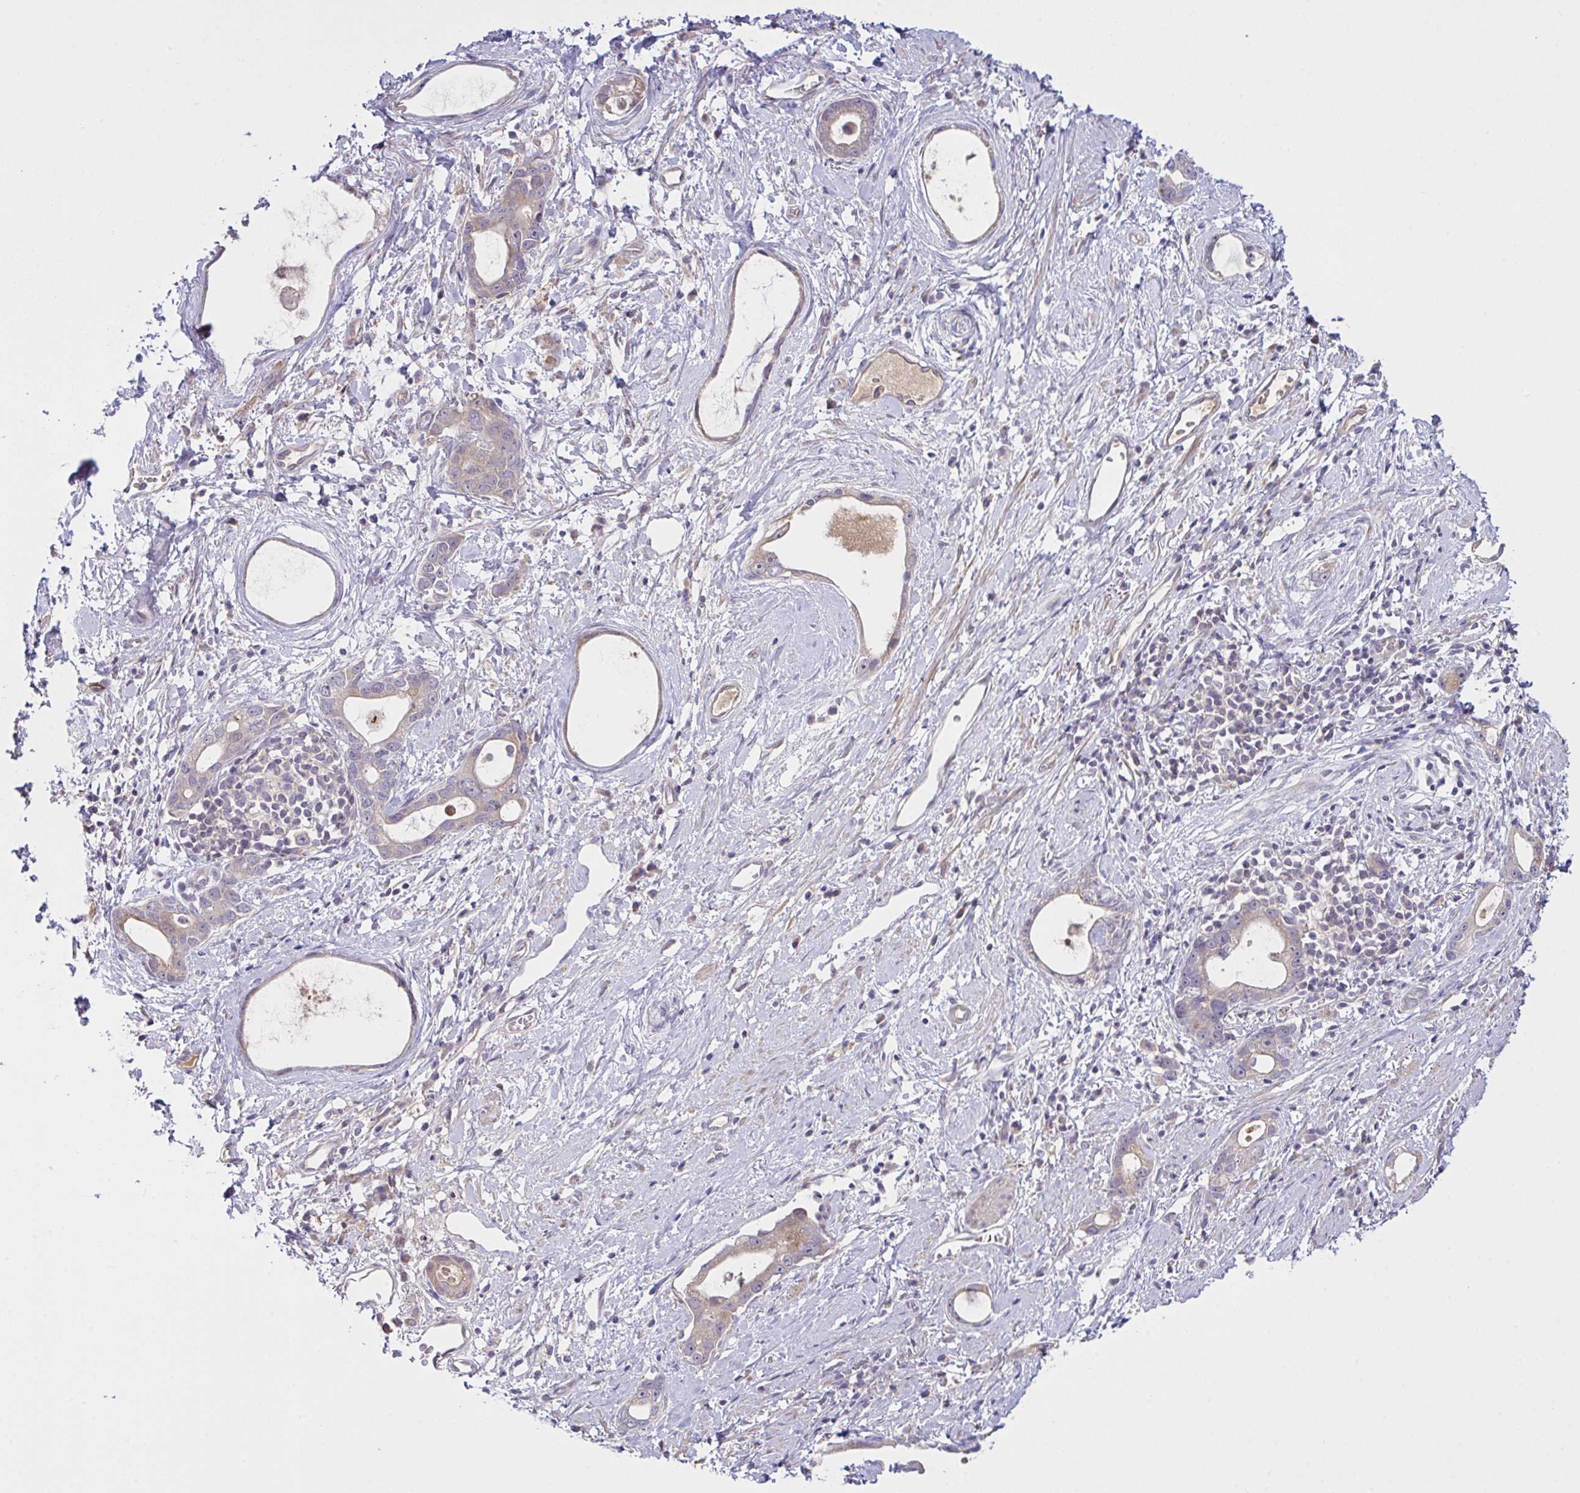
{"staining": {"intensity": "weak", "quantity": "25%-75%", "location": "cytoplasmic/membranous"}, "tissue": "stomach cancer", "cell_type": "Tumor cells", "image_type": "cancer", "snomed": [{"axis": "morphology", "description": "Adenocarcinoma, NOS"}, {"axis": "topography", "description": "Stomach"}], "caption": "Stomach cancer was stained to show a protein in brown. There is low levels of weak cytoplasmic/membranous expression in approximately 25%-75% of tumor cells. The protein is shown in brown color, while the nuclei are stained blue.", "gene": "SYNPO2L", "patient": {"sex": "male", "age": 55}}